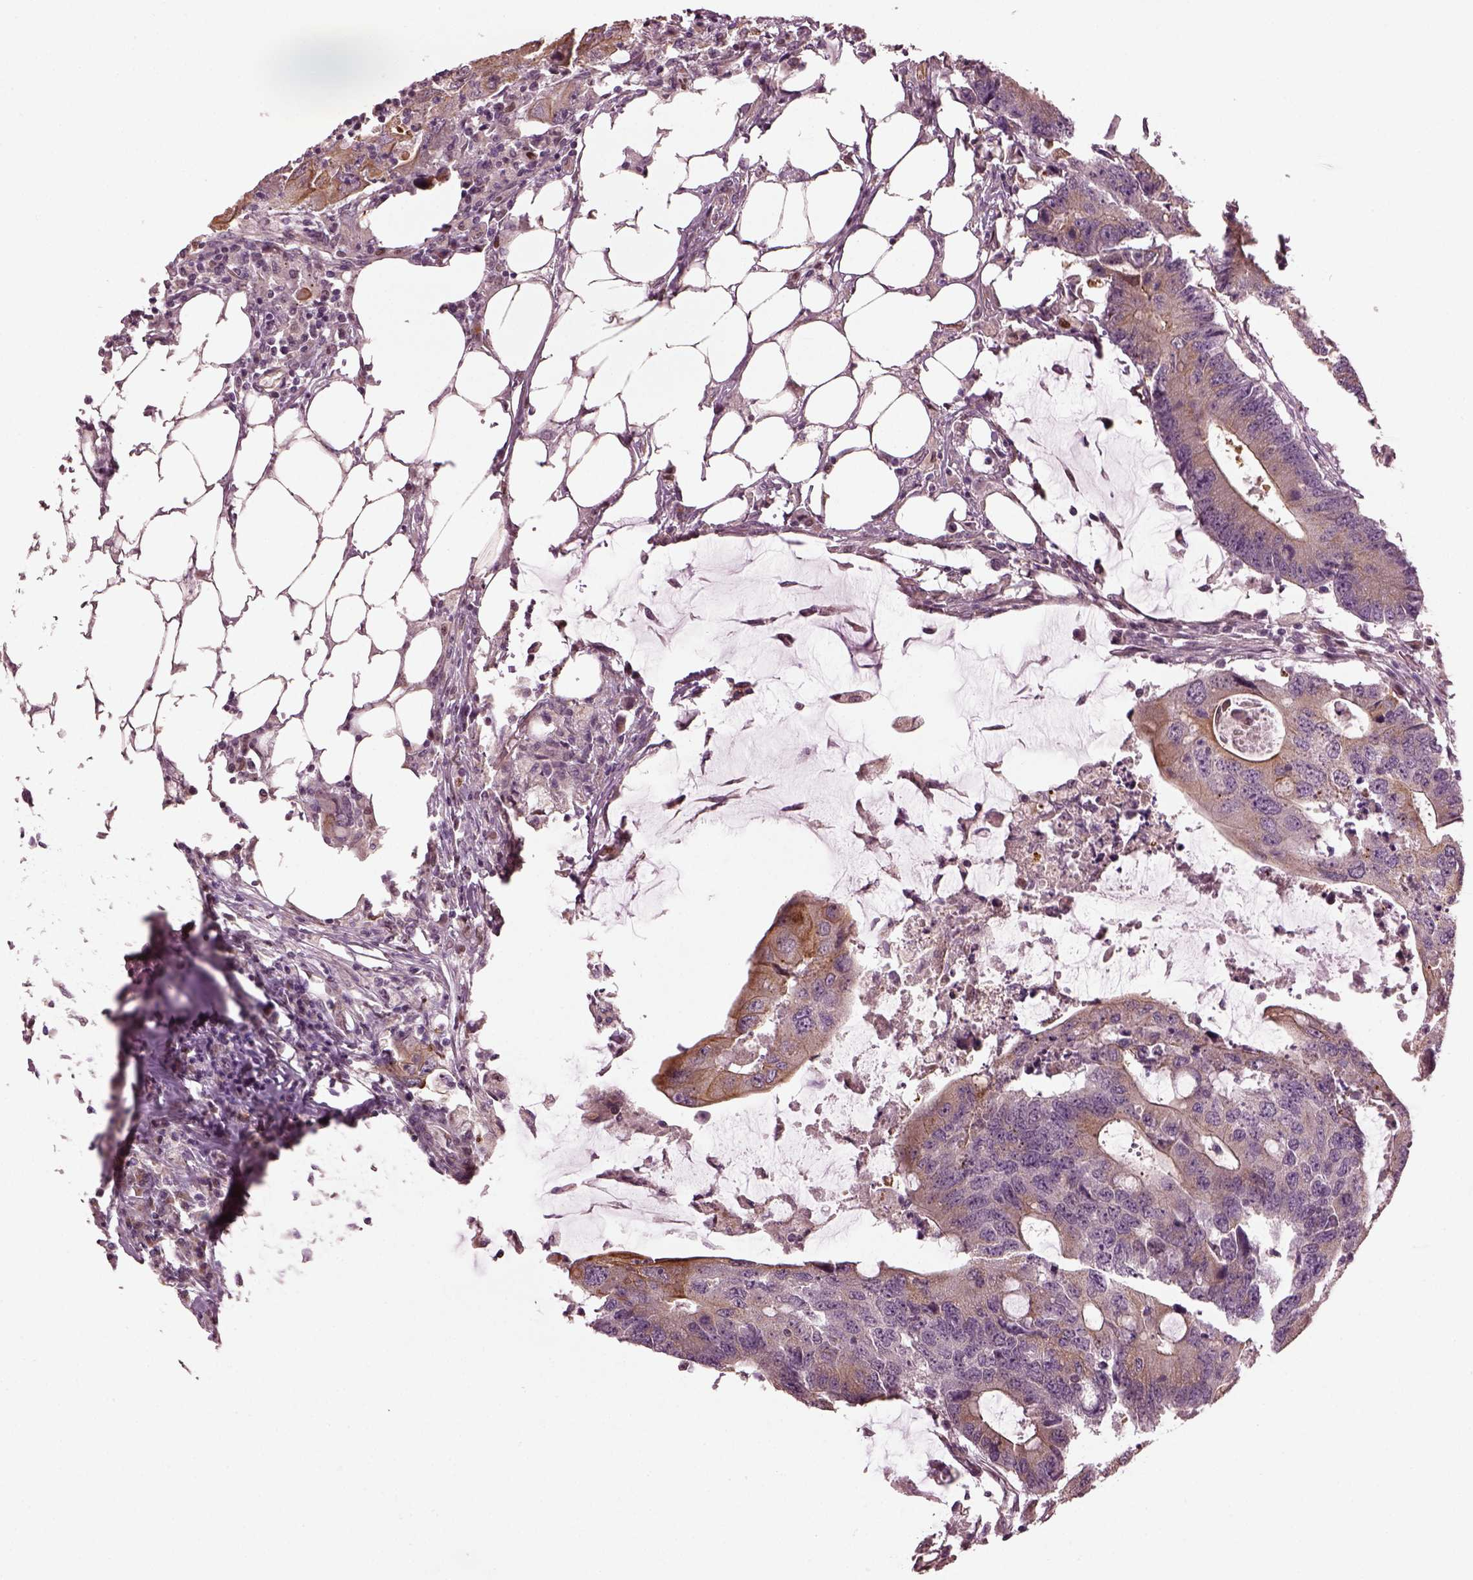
{"staining": {"intensity": "moderate", "quantity": "<25%", "location": "cytoplasmic/membranous"}, "tissue": "colorectal cancer", "cell_type": "Tumor cells", "image_type": "cancer", "snomed": [{"axis": "morphology", "description": "Adenocarcinoma, NOS"}, {"axis": "topography", "description": "Colon"}], "caption": "Brown immunohistochemical staining in human colorectal cancer displays moderate cytoplasmic/membranous staining in approximately <25% of tumor cells.", "gene": "RUFY3", "patient": {"sex": "male", "age": 71}}